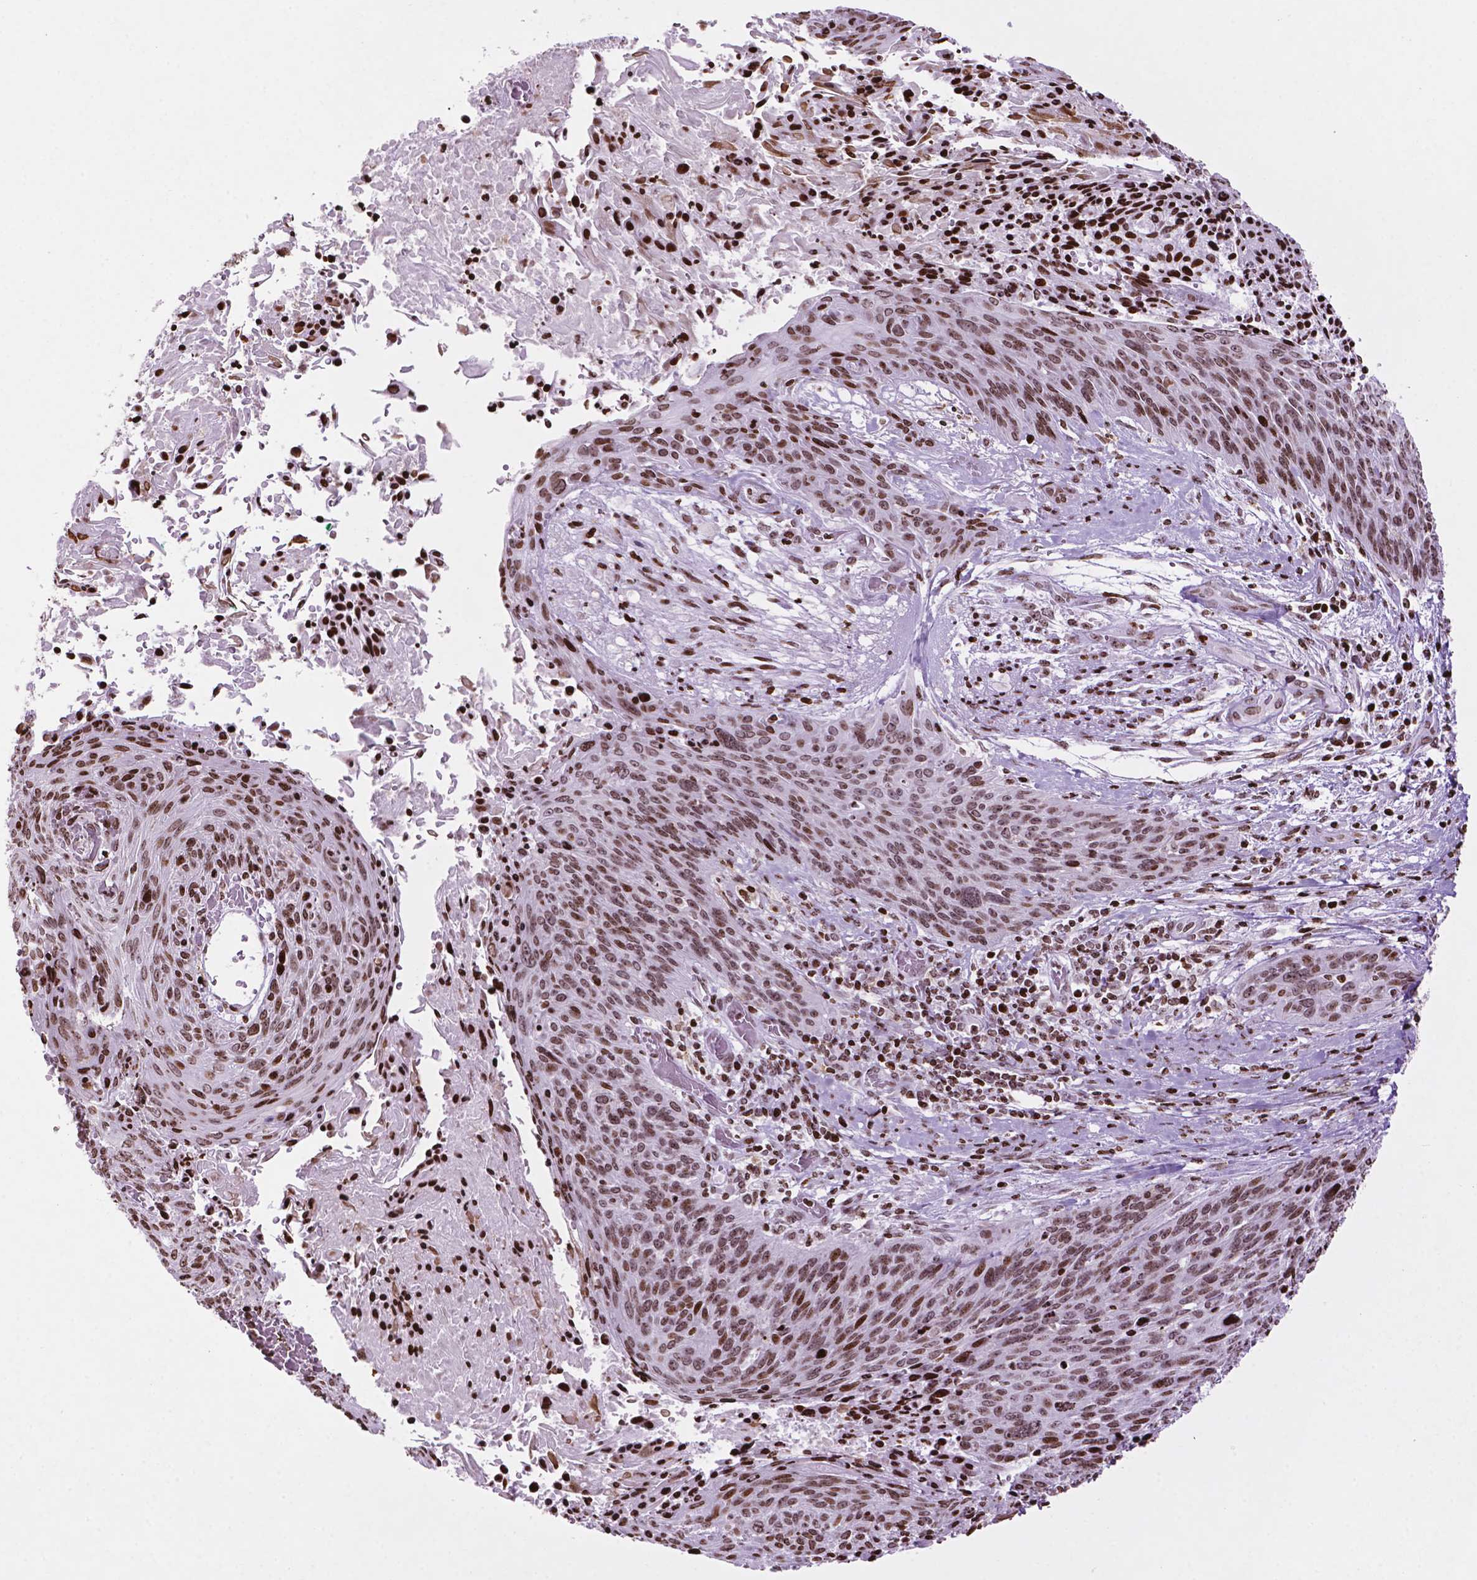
{"staining": {"intensity": "moderate", "quantity": ">75%", "location": "nuclear"}, "tissue": "cervical cancer", "cell_type": "Tumor cells", "image_type": "cancer", "snomed": [{"axis": "morphology", "description": "Squamous cell carcinoma, NOS"}, {"axis": "topography", "description": "Cervix"}], "caption": "Brown immunohistochemical staining in human cervical squamous cell carcinoma exhibits moderate nuclear expression in approximately >75% of tumor cells.", "gene": "TMEM250", "patient": {"sex": "female", "age": 45}}